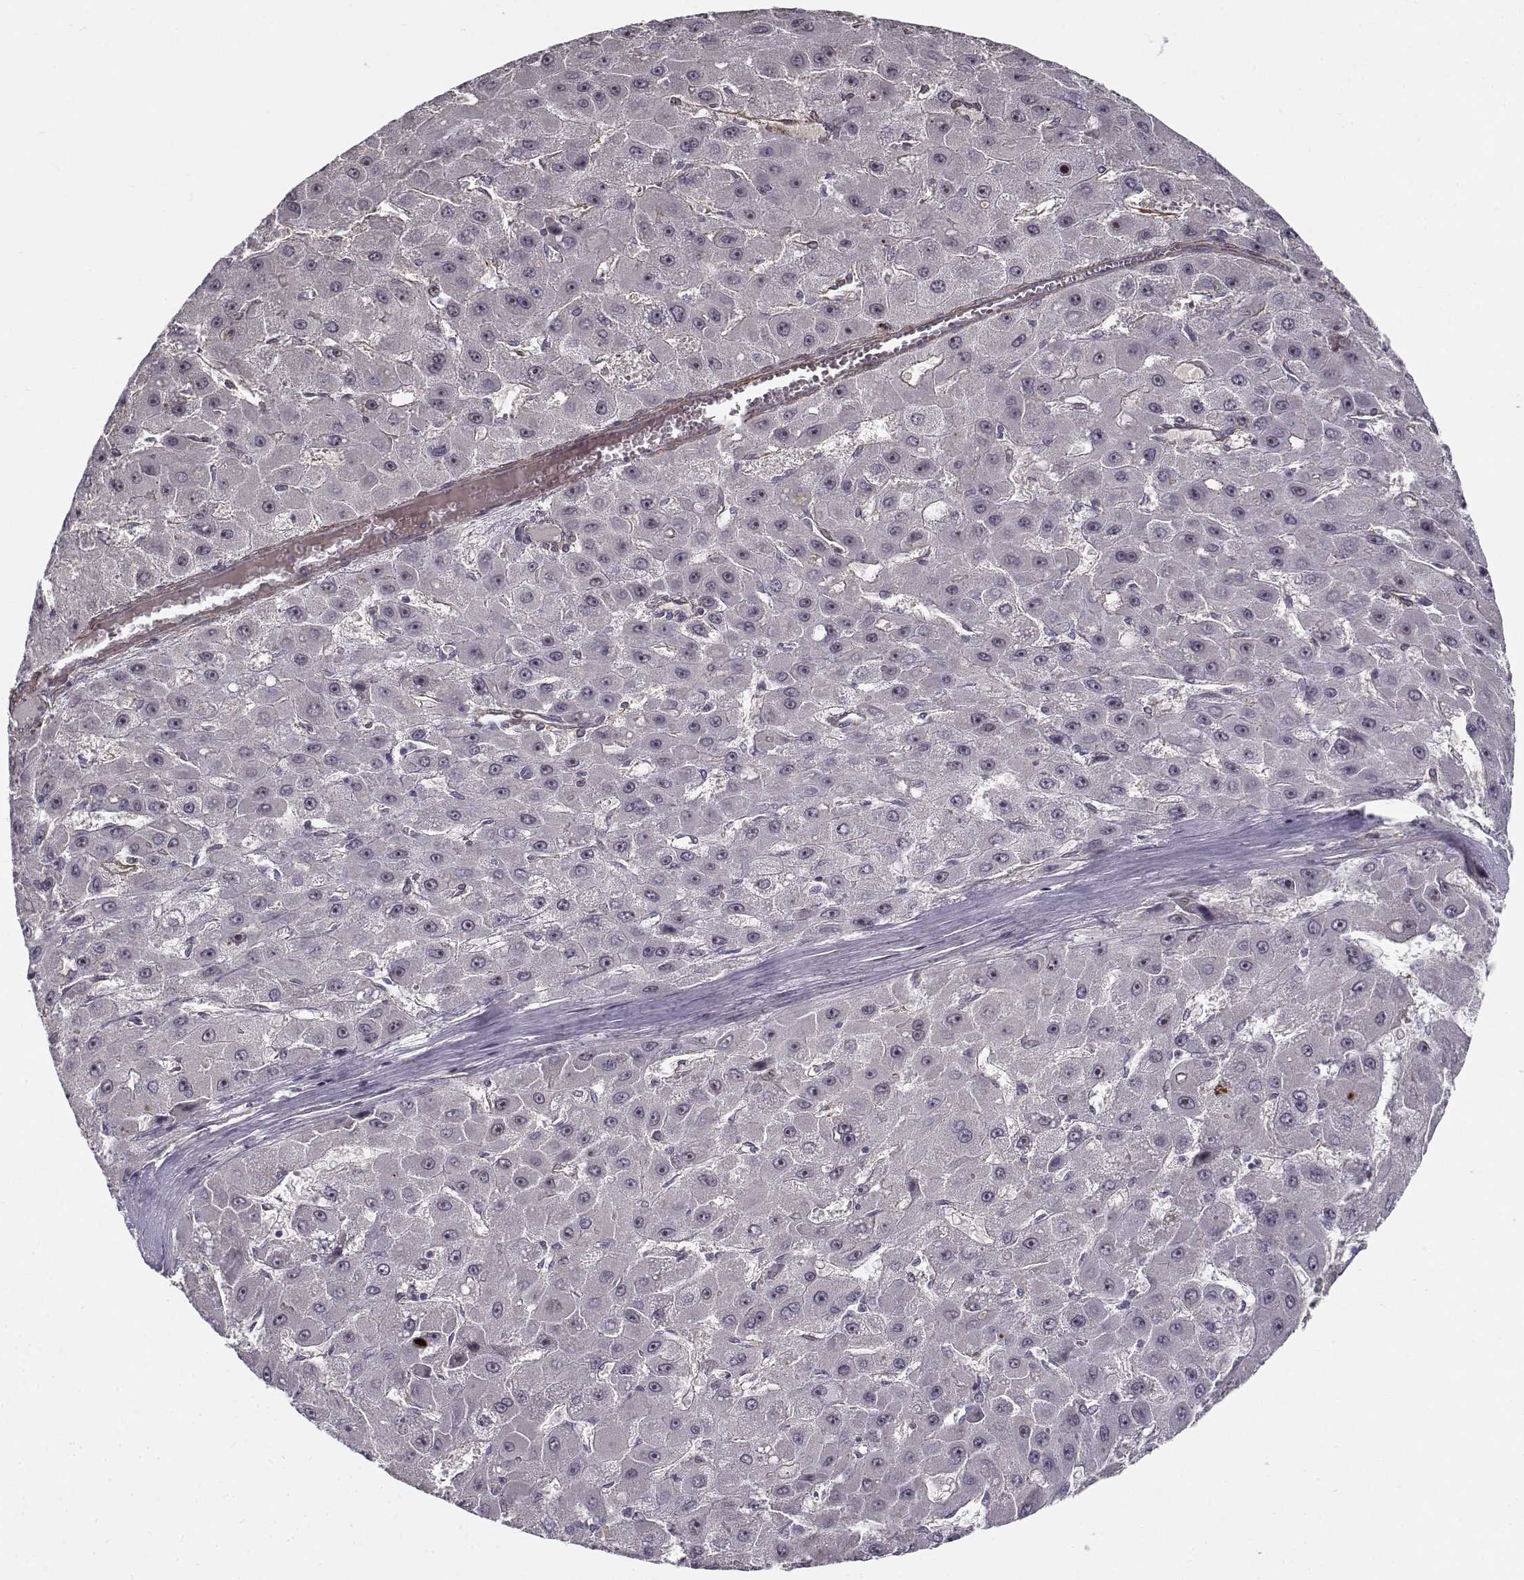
{"staining": {"intensity": "negative", "quantity": "none", "location": "none"}, "tissue": "liver cancer", "cell_type": "Tumor cells", "image_type": "cancer", "snomed": [{"axis": "morphology", "description": "Carcinoma, Hepatocellular, NOS"}, {"axis": "topography", "description": "Liver"}], "caption": "Tumor cells show no significant protein staining in liver hepatocellular carcinoma. (Brightfield microscopy of DAB IHC at high magnification).", "gene": "RGS9BP", "patient": {"sex": "female", "age": 25}}